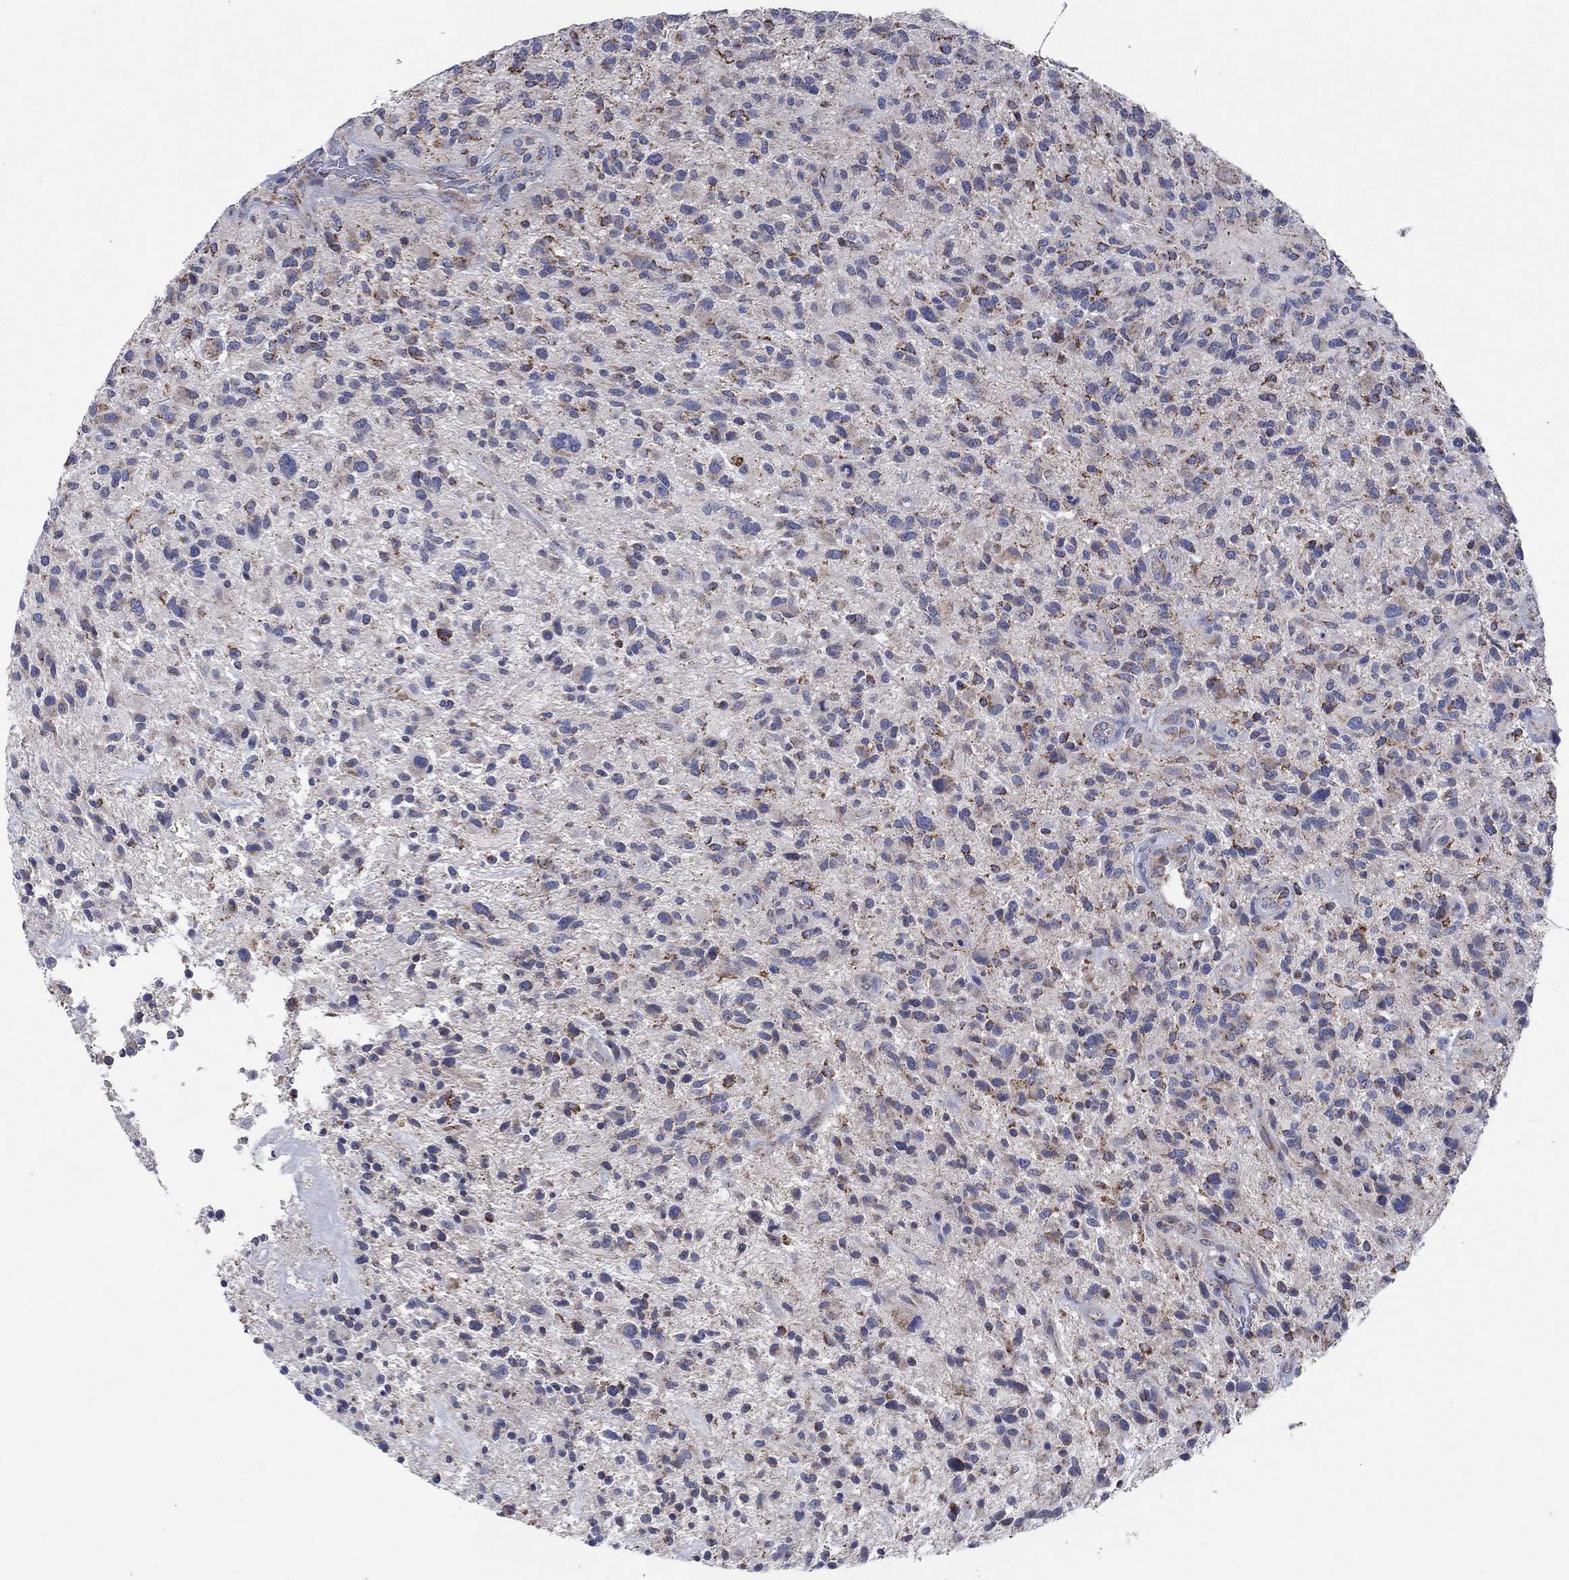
{"staining": {"intensity": "strong", "quantity": "<25%", "location": "cytoplasmic/membranous"}, "tissue": "glioma", "cell_type": "Tumor cells", "image_type": "cancer", "snomed": [{"axis": "morphology", "description": "Glioma, malignant, High grade"}, {"axis": "topography", "description": "Brain"}], "caption": "There is medium levels of strong cytoplasmic/membranous expression in tumor cells of glioma, as demonstrated by immunohistochemical staining (brown color).", "gene": "C9orf85", "patient": {"sex": "male", "age": 47}}